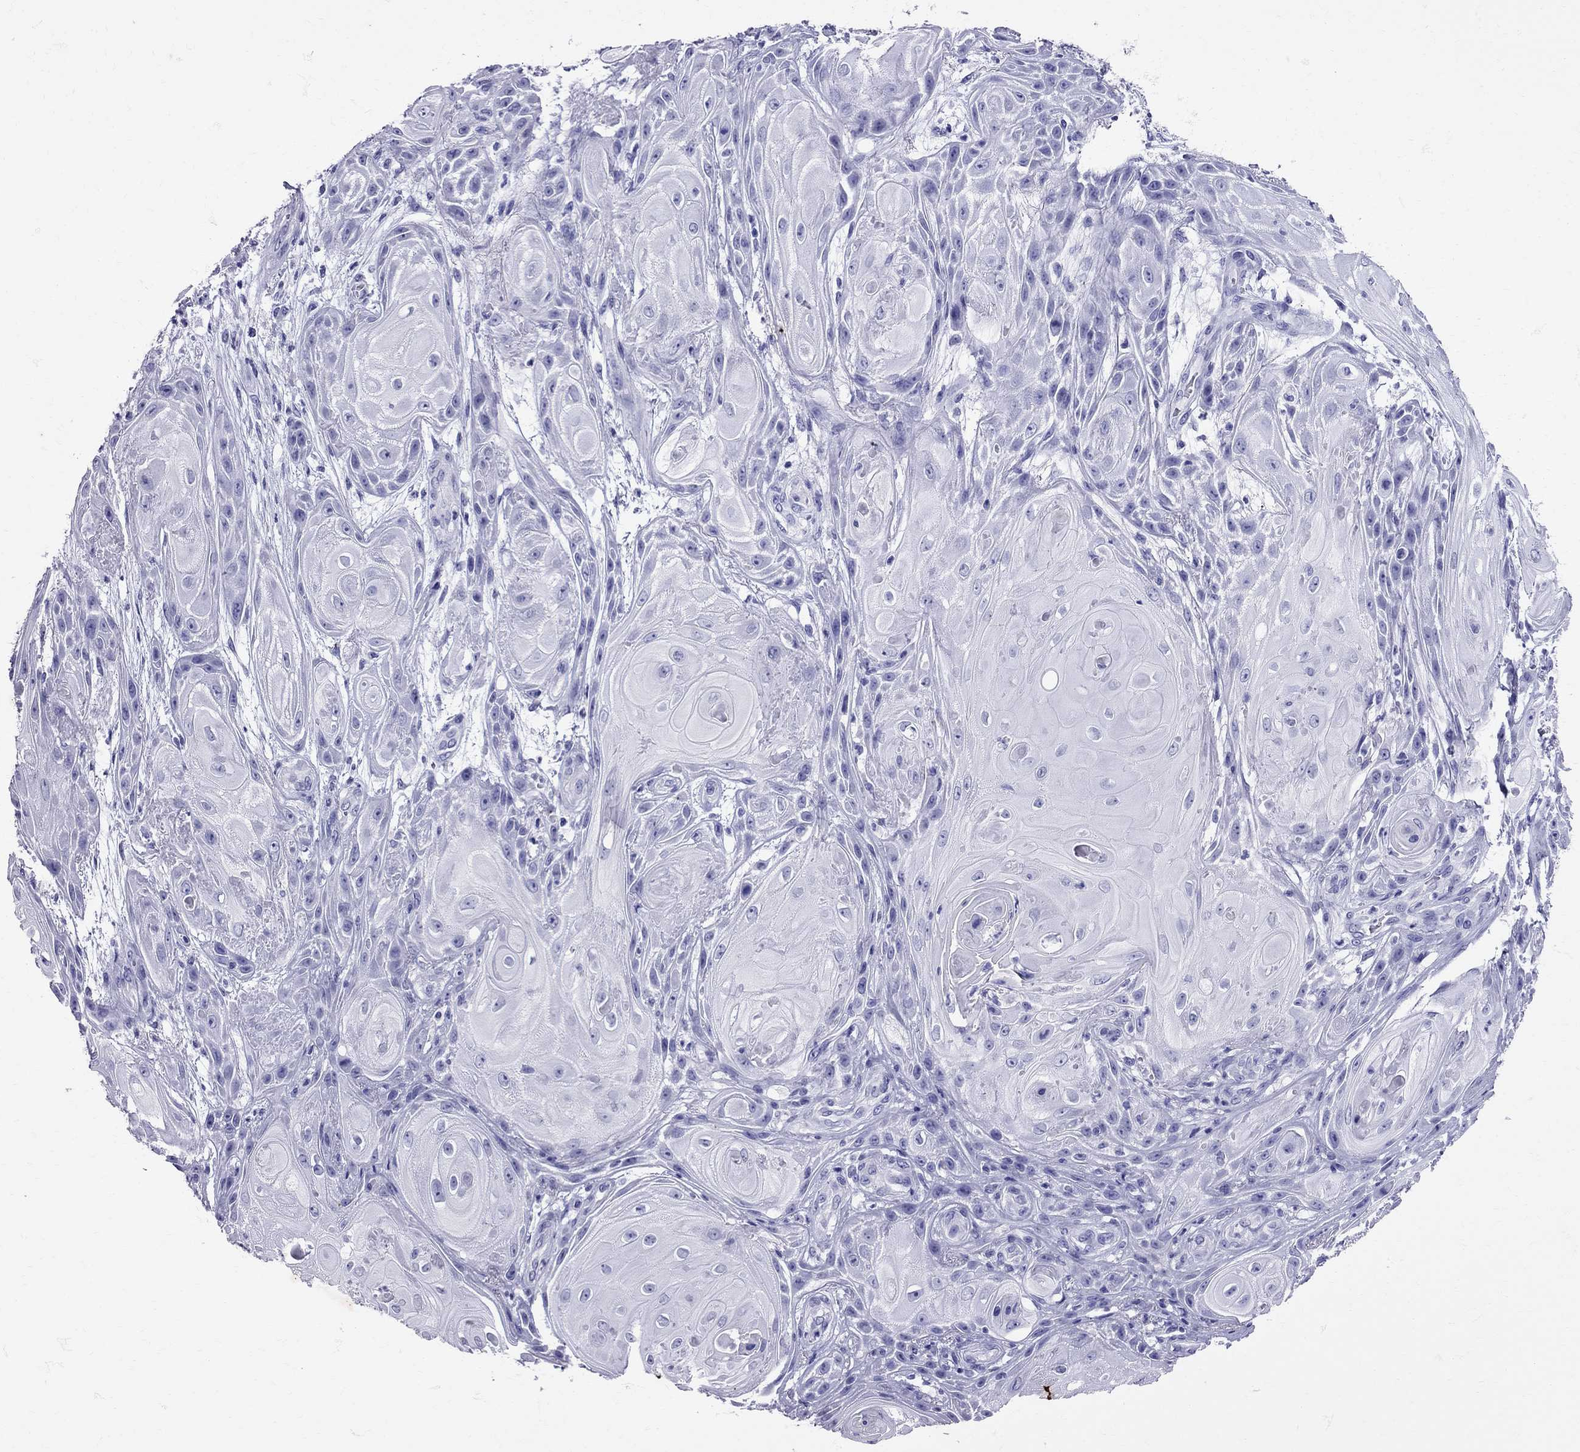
{"staining": {"intensity": "negative", "quantity": "none", "location": "none"}, "tissue": "skin cancer", "cell_type": "Tumor cells", "image_type": "cancer", "snomed": [{"axis": "morphology", "description": "Squamous cell carcinoma, NOS"}, {"axis": "topography", "description": "Skin"}], "caption": "There is no significant expression in tumor cells of squamous cell carcinoma (skin). (DAB IHC, high magnification).", "gene": "AVP", "patient": {"sex": "male", "age": 62}}